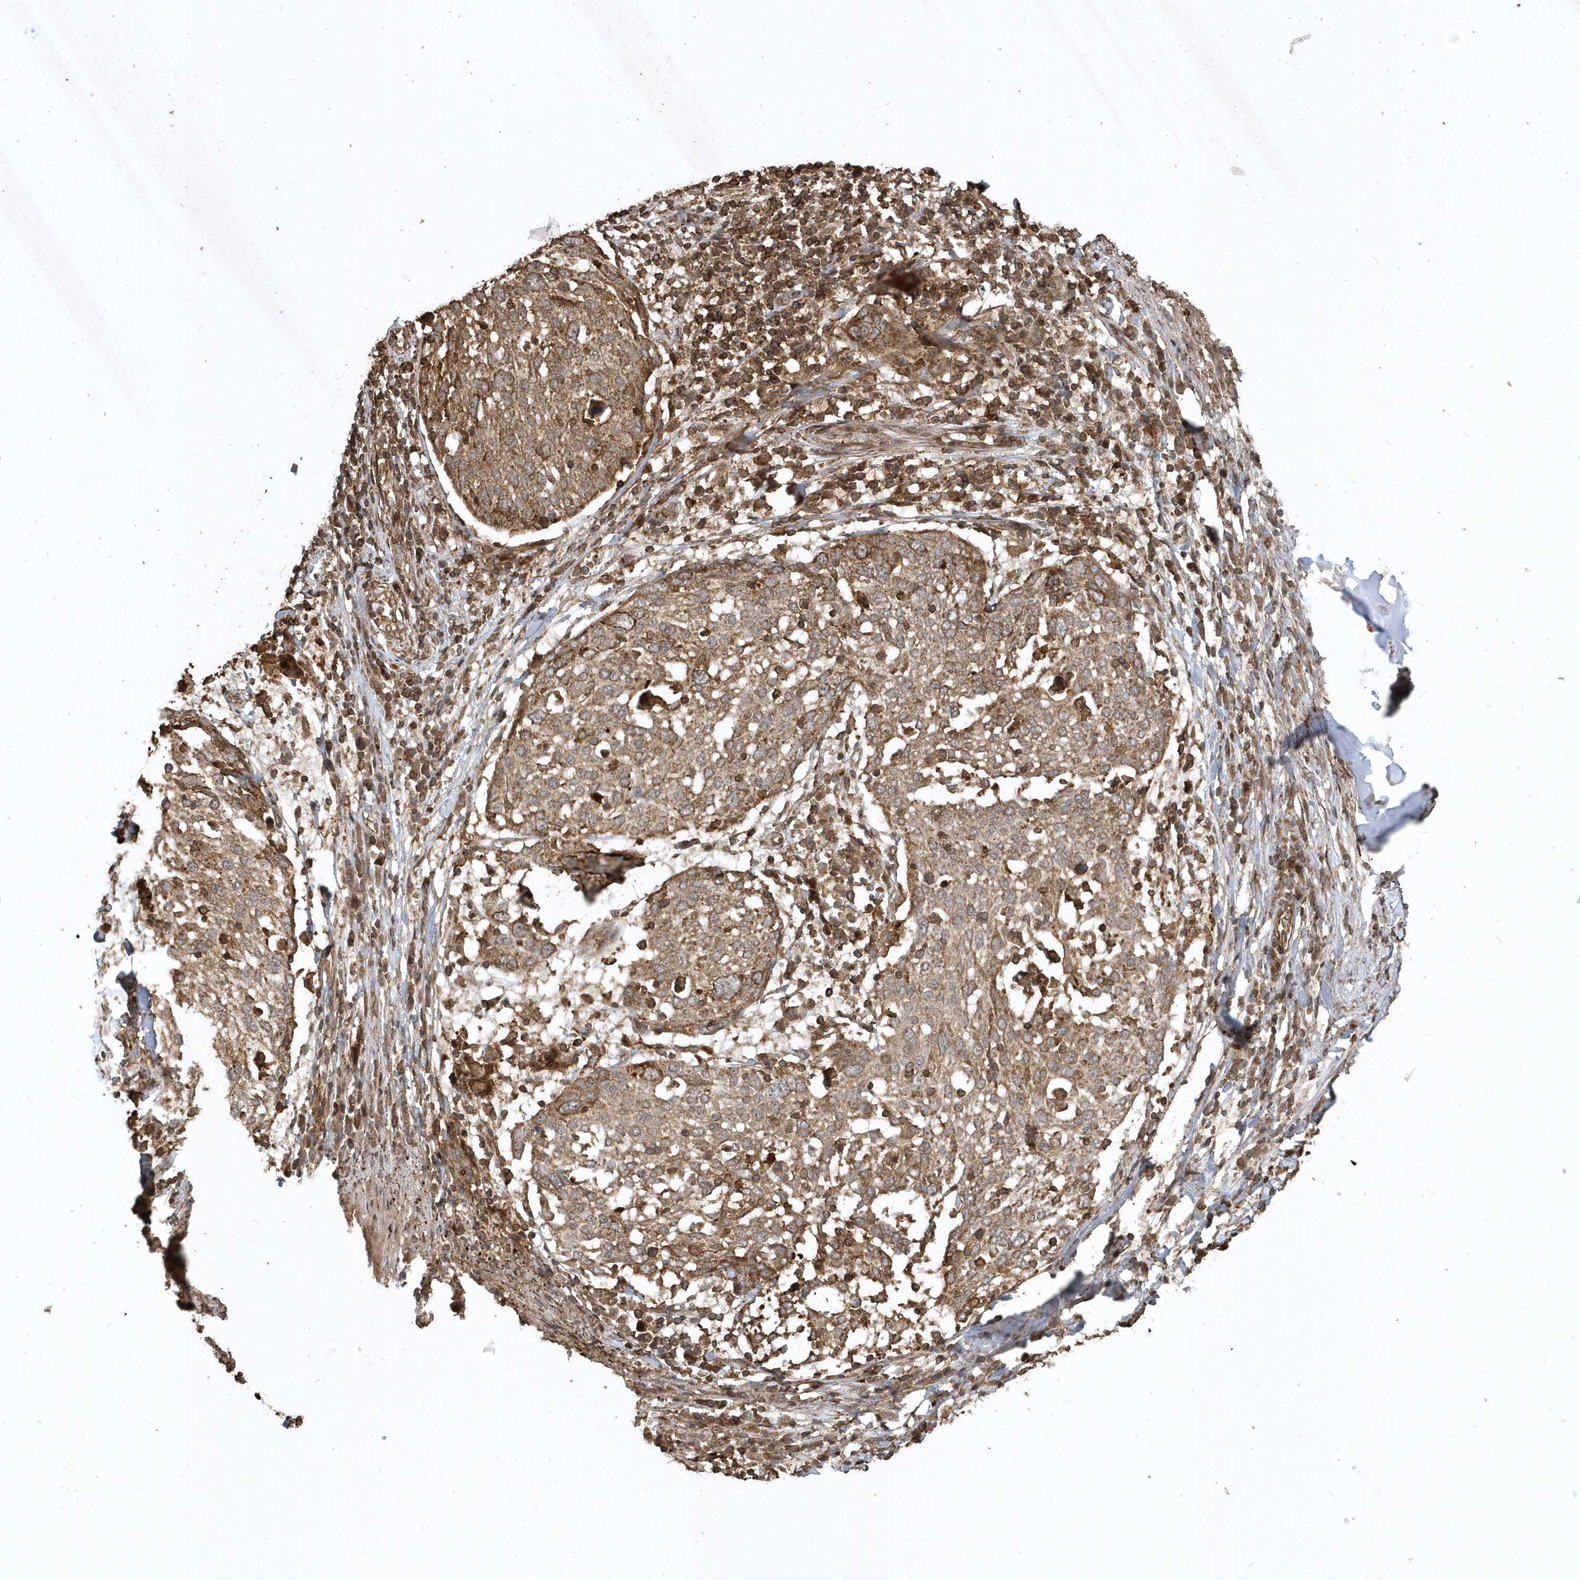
{"staining": {"intensity": "moderate", "quantity": ">75%", "location": "cytoplasmic/membranous"}, "tissue": "lung cancer", "cell_type": "Tumor cells", "image_type": "cancer", "snomed": [{"axis": "morphology", "description": "Squamous cell carcinoma, NOS"}, {"axis": "topography", "description": "Lung"}], "caption": "Lung cancer (squamous cell carcinoma) tissue demonstrates moderate cytoplasmic/membranous staining in about >75% of tumor cells Immunohistochemistry (ihc) stains the protein of interest in brown and the nuclei are stained blue.", "gene": "SENP8", "patient": {"sex": "male", "age": 65}}